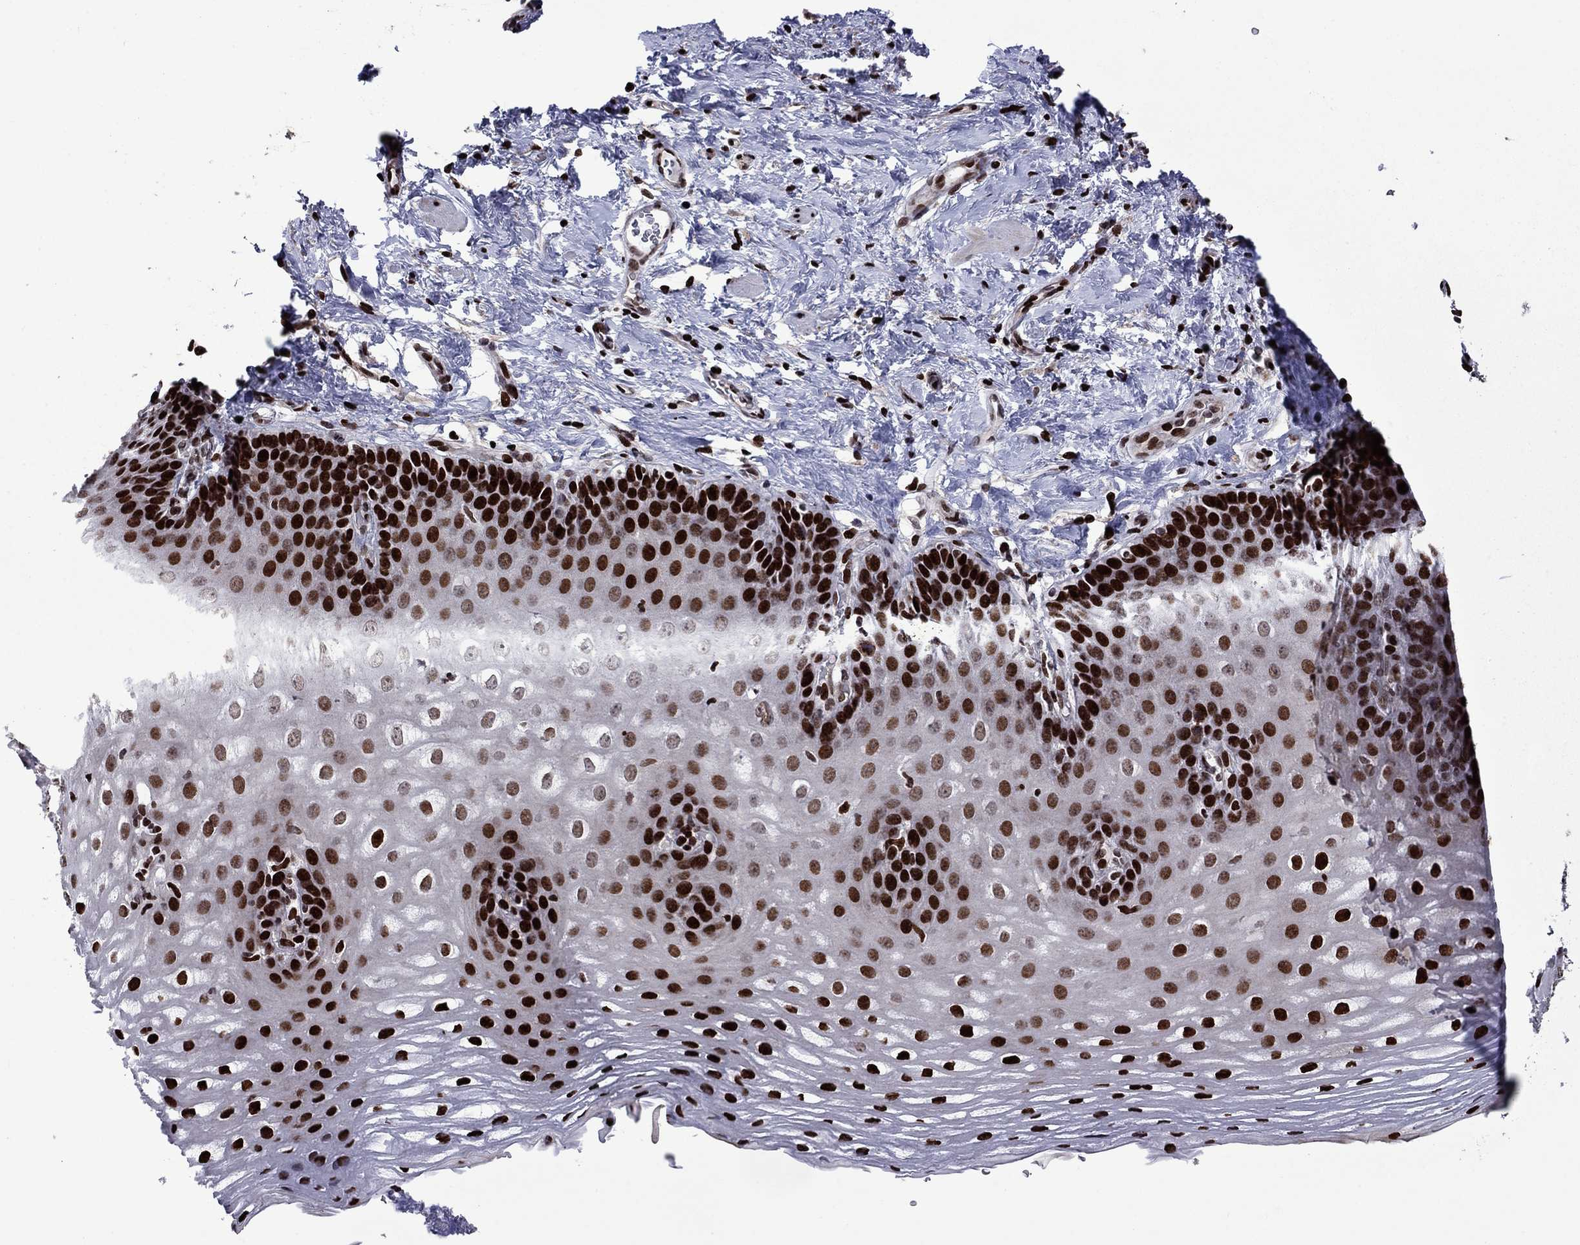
{"staining": {"intensity": "strong", "quantity": ">75%", "location": "nuclear"}, "tissue": "esophagus", "cell_type": "Squamous epithelial cells", "image_type": "normal", "snomed": [{"axis": "morphology", "description": "Normal tissue, NOS"}, {"axis": "topography", "description": "Esophagus"}], "caption": "This image shows immunohistochemistry staining of benign esophagus, with high strong nuclear staining in approximately >75% of squamous epithelial cells.", "gene": "LIMK1", "patient": {"sex": "male", "age": 64}}